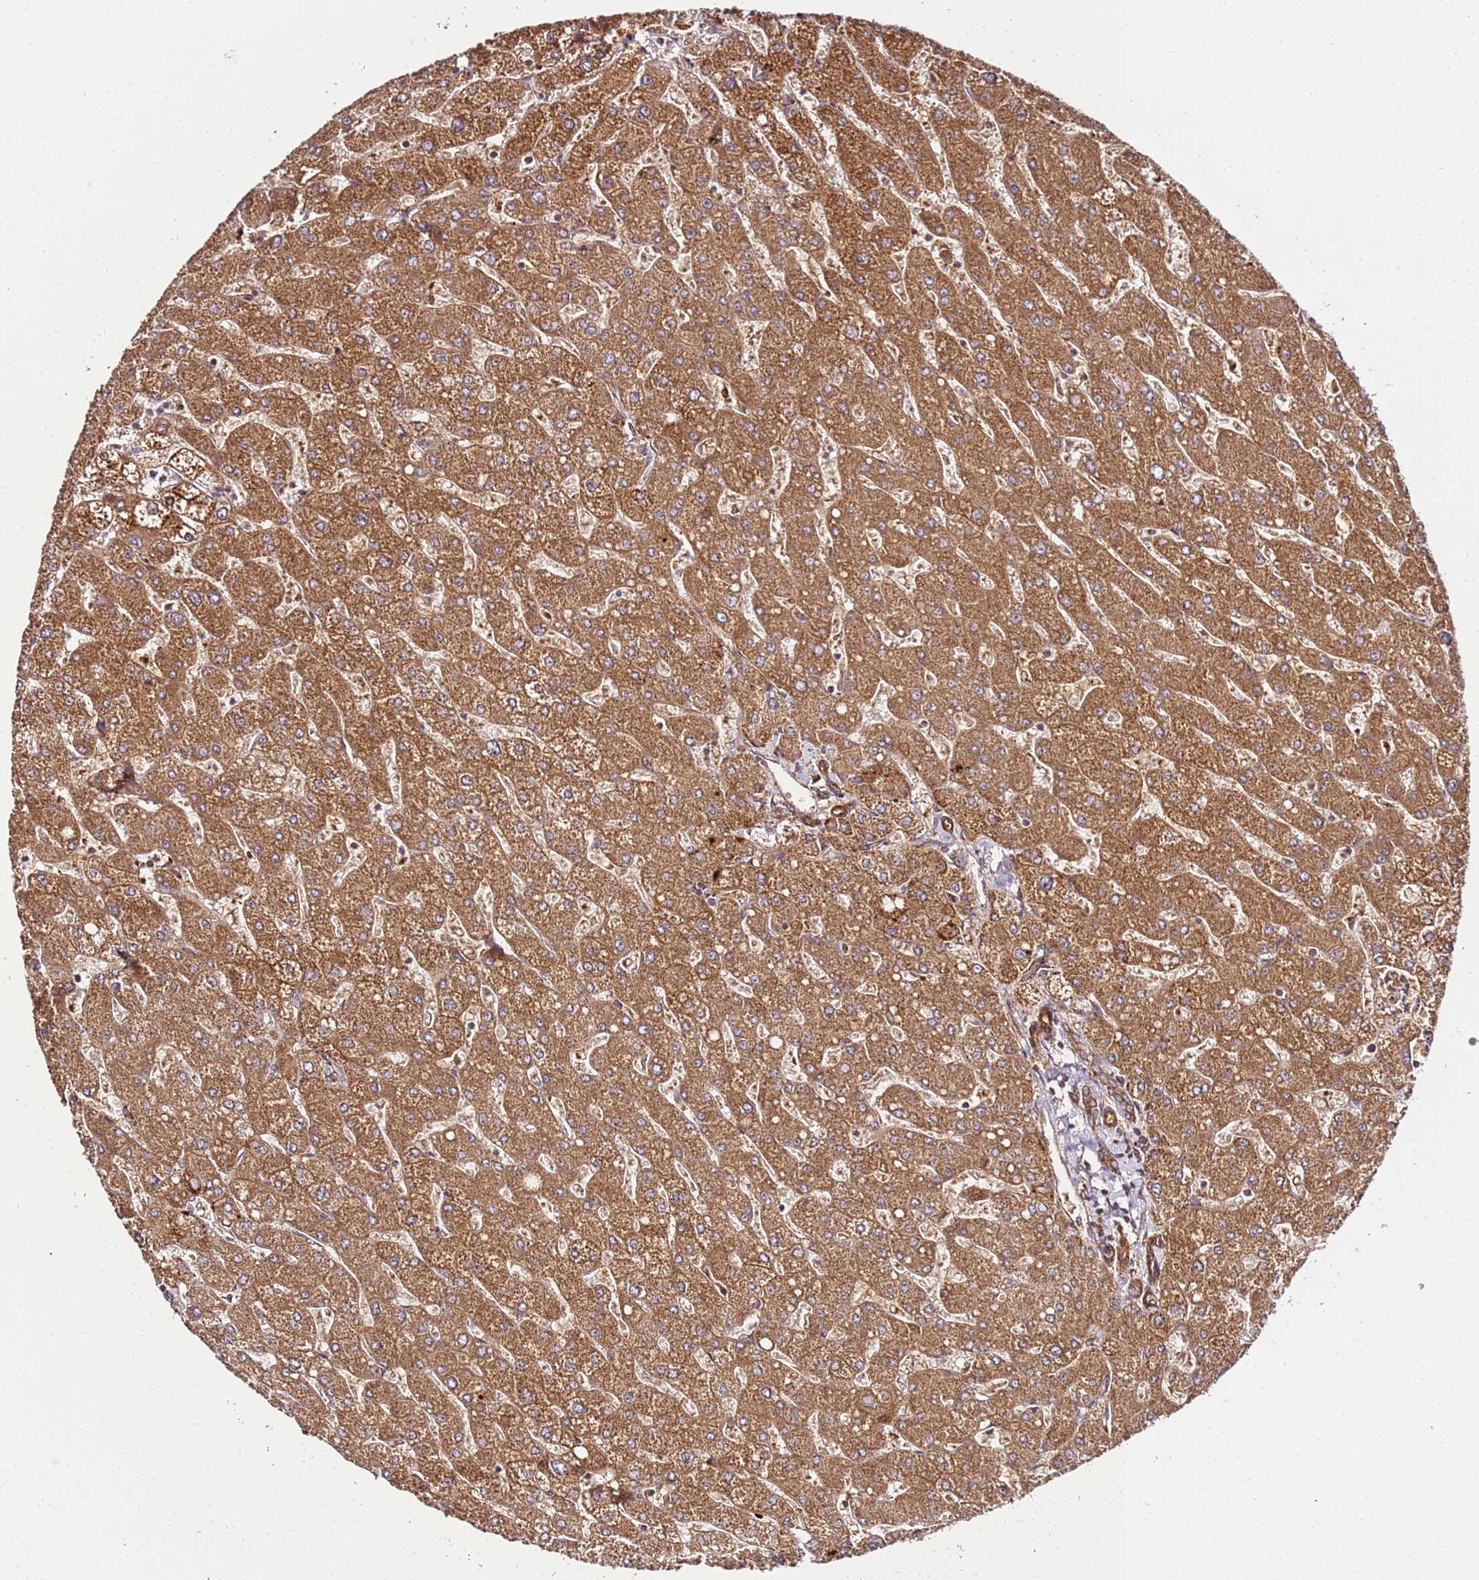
{"staining": {"intensity": "strong", "quantity": ">75%", "location": "cytoplasmic/membranous"}, "tissue": "liver", "cell_type": "Cholangiocytes", "image_type": "normal", "snomed": [{"axis": "morphology", "description": "Normal tissue, NOS"}, {"axis": "topography", "description": "Liver"}], "caption": "The micrograph reveals a brown stain indicating the presence of a protein in the cytoplasmic/membranous of cholangiocytes in liver.", "gene": "TM2D2", "patient": {"sex": "male", "age": 55}}